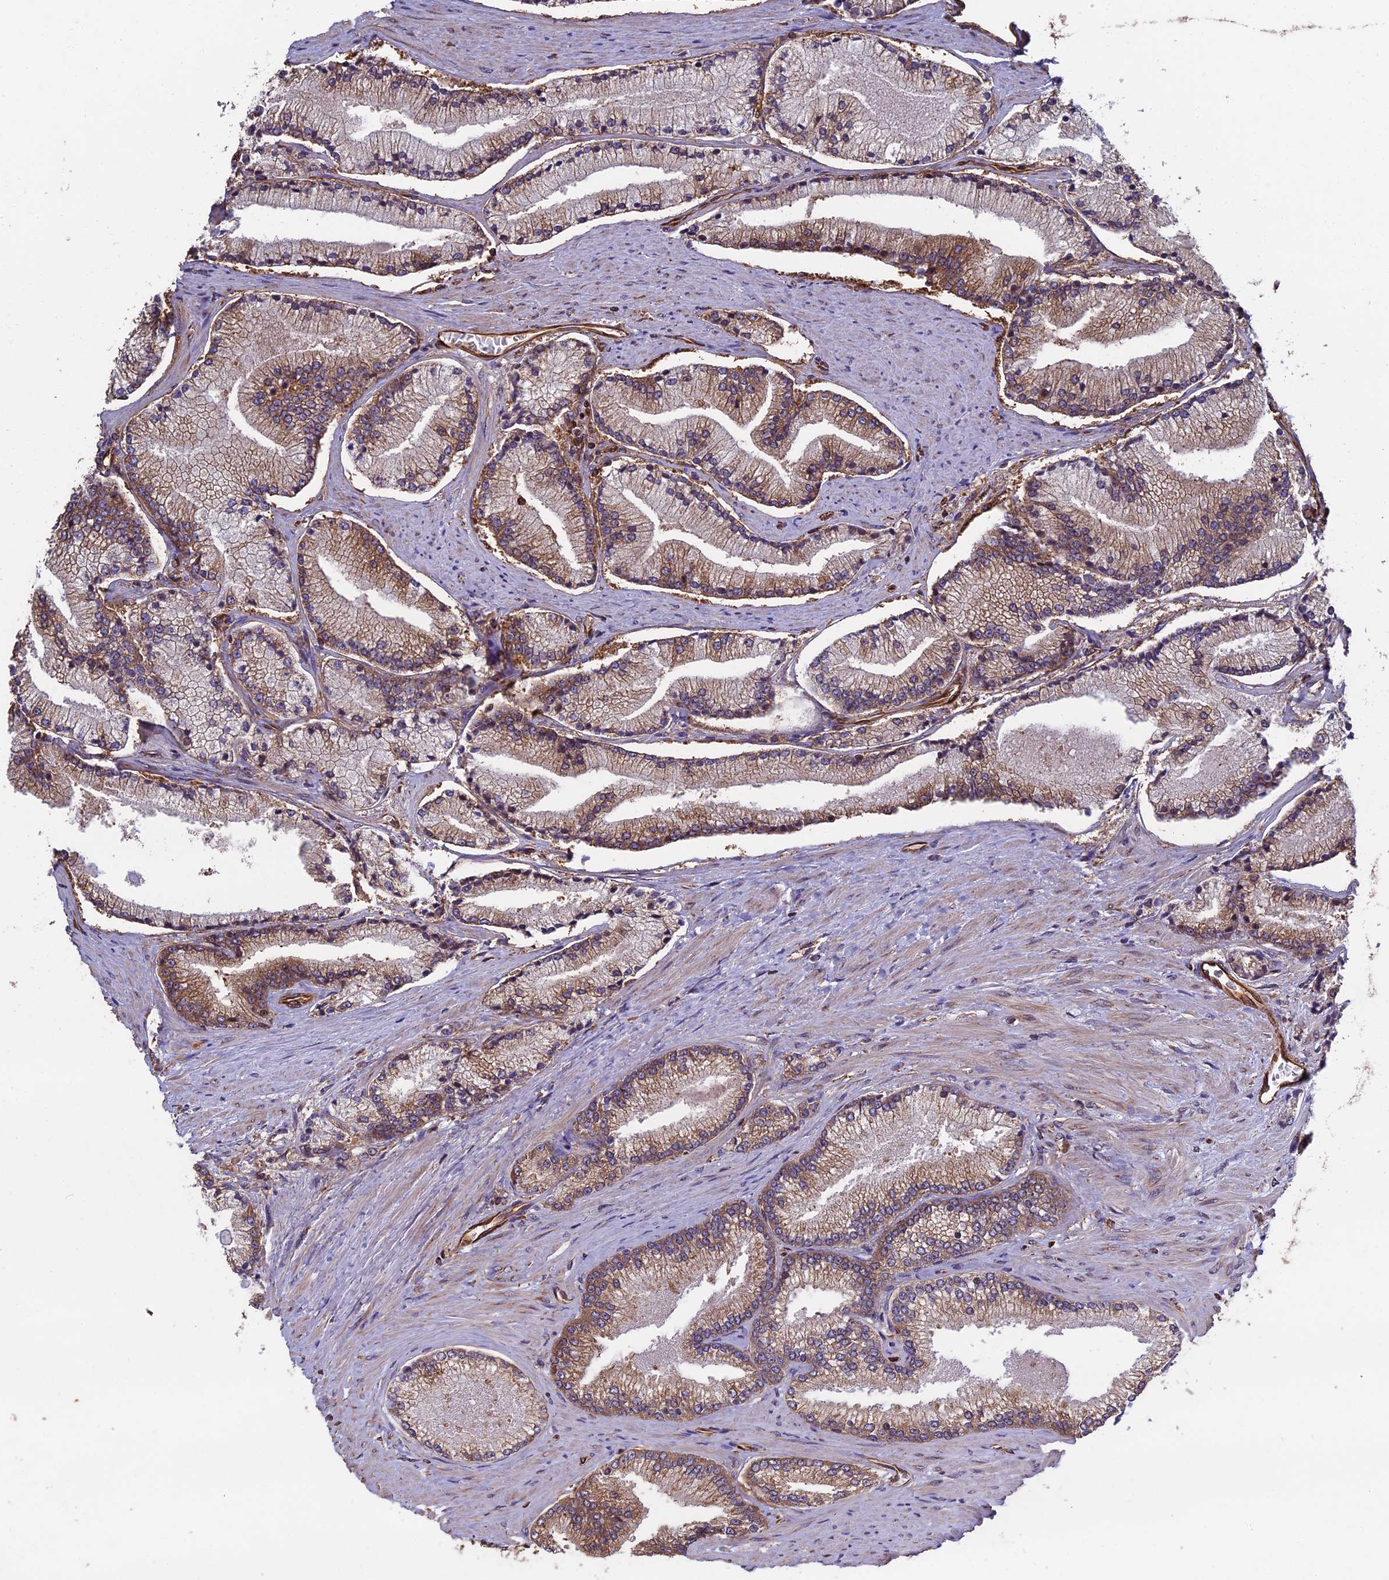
{"staining": {"intensity": "moderate", "quantity": "25%-75%", "location": "cytoplasmic/membranous"}, "tissue": "prostate cancer", "cell_type": "Tumor cells", "image_type": "cancer", "snomed": [{"axis": "morphology", "description": "Adenocarcinoma, High grade"}, {"axis": "topography", "description": "Prostate"}], "caption": "Prostate high-grade adenocarcinoma was stained to show a protein in brown. There is medium levels of moderate cytoplasmic/membranous positivity in approximately 25%-75% of tumor cells. (DAB IHC with brightfield microscopy, high magnification).", "gene": "CCDC124", "patient": {"sex": "male", "age": 67}}